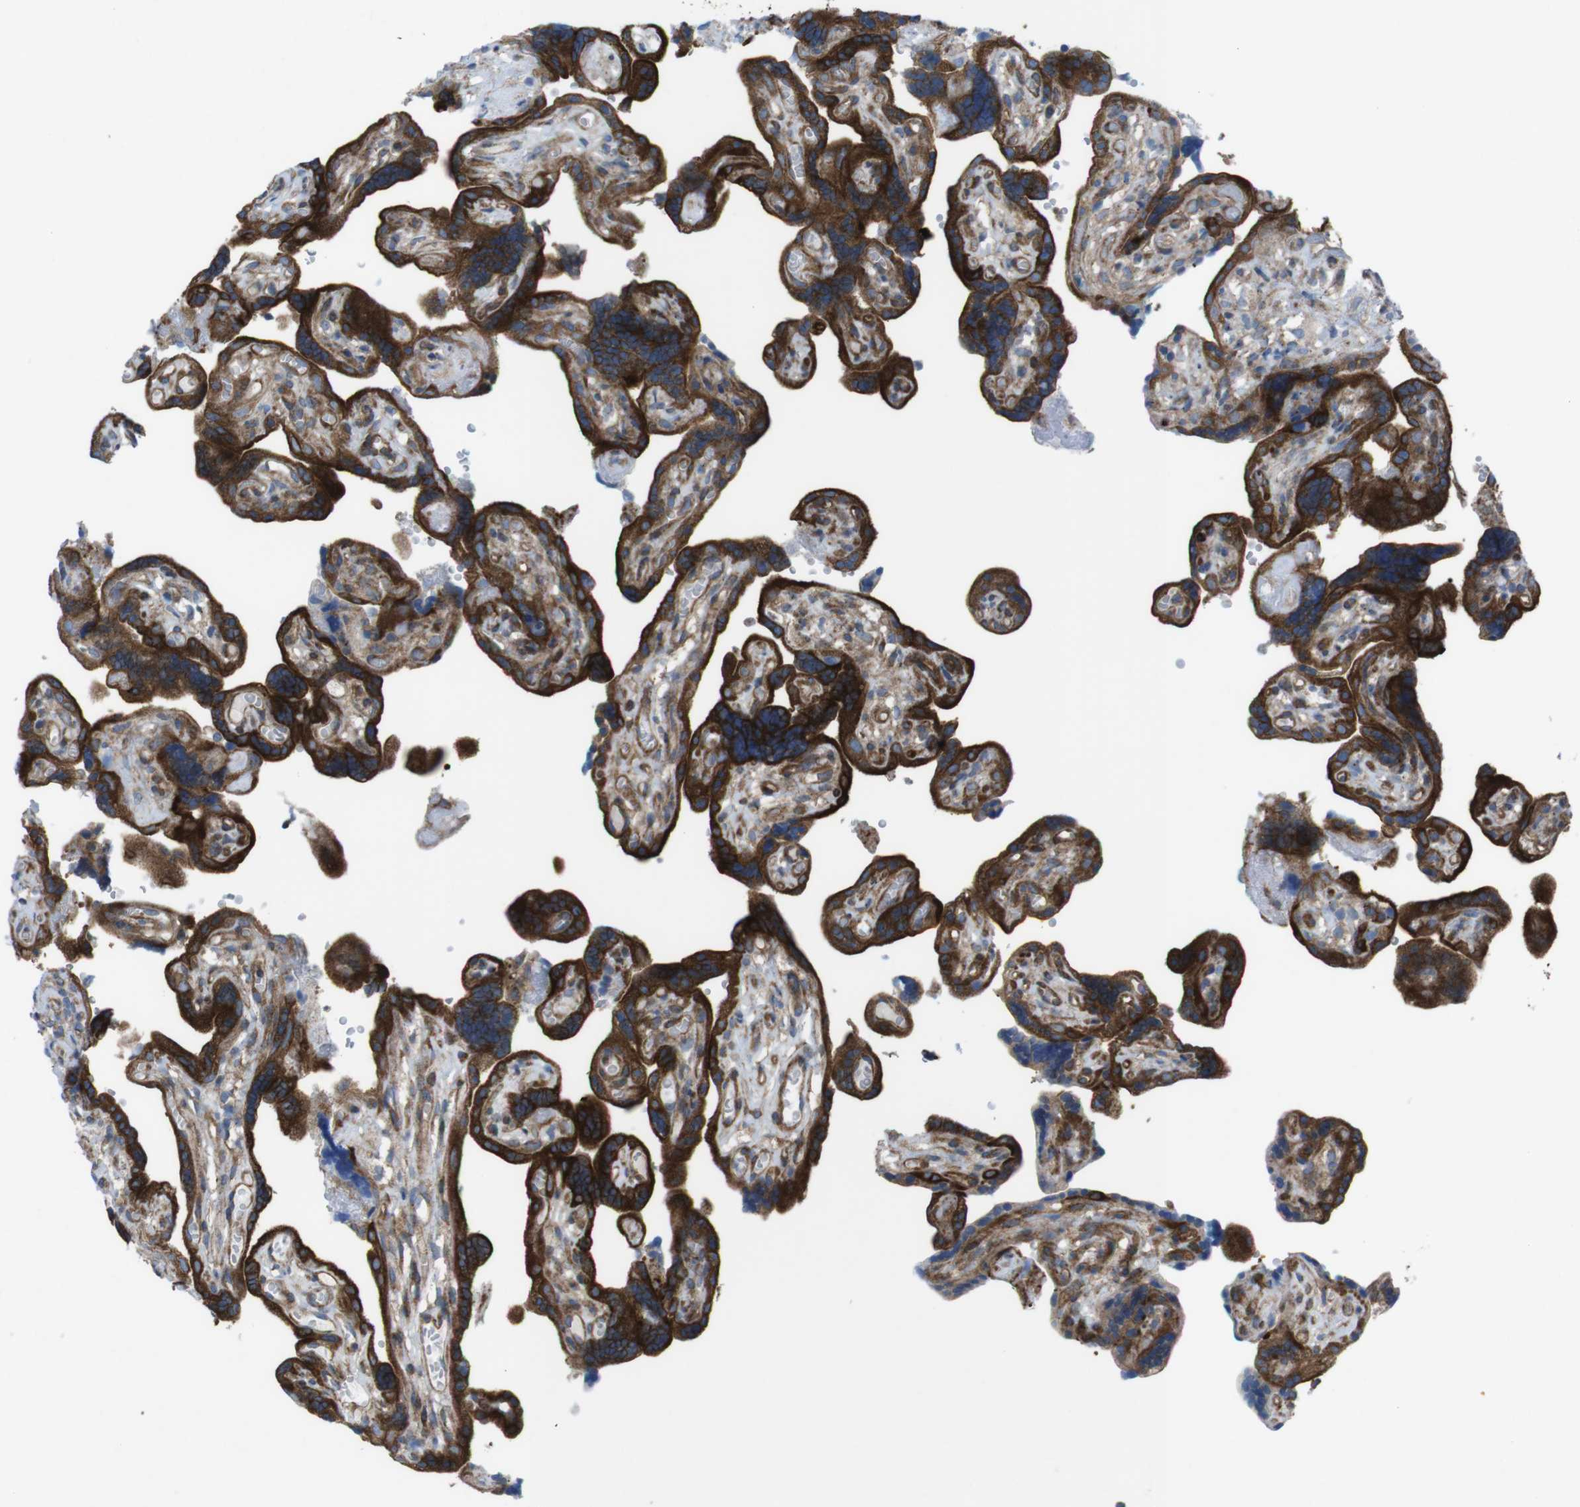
{"staining": {"intensity": "moderate", "quantity": ">75%", "location": "cytoplasmic/membranous"}, "tissue": "placenta", "cell_type": "Decidual cells", "image_type": "normal", "snomed": [{"axis": "morphology", "description": "Normal tissue, NOS"}, {"axis": "topography", "description": "Placenta"}], "caption": "Placenta stained with a brown dye shows moderate cytoplasmic/membranous positive expression in about >75% of decidual cells.", "gene": "DIAPH2", "patient": {"sex": "female", "age": 30}}